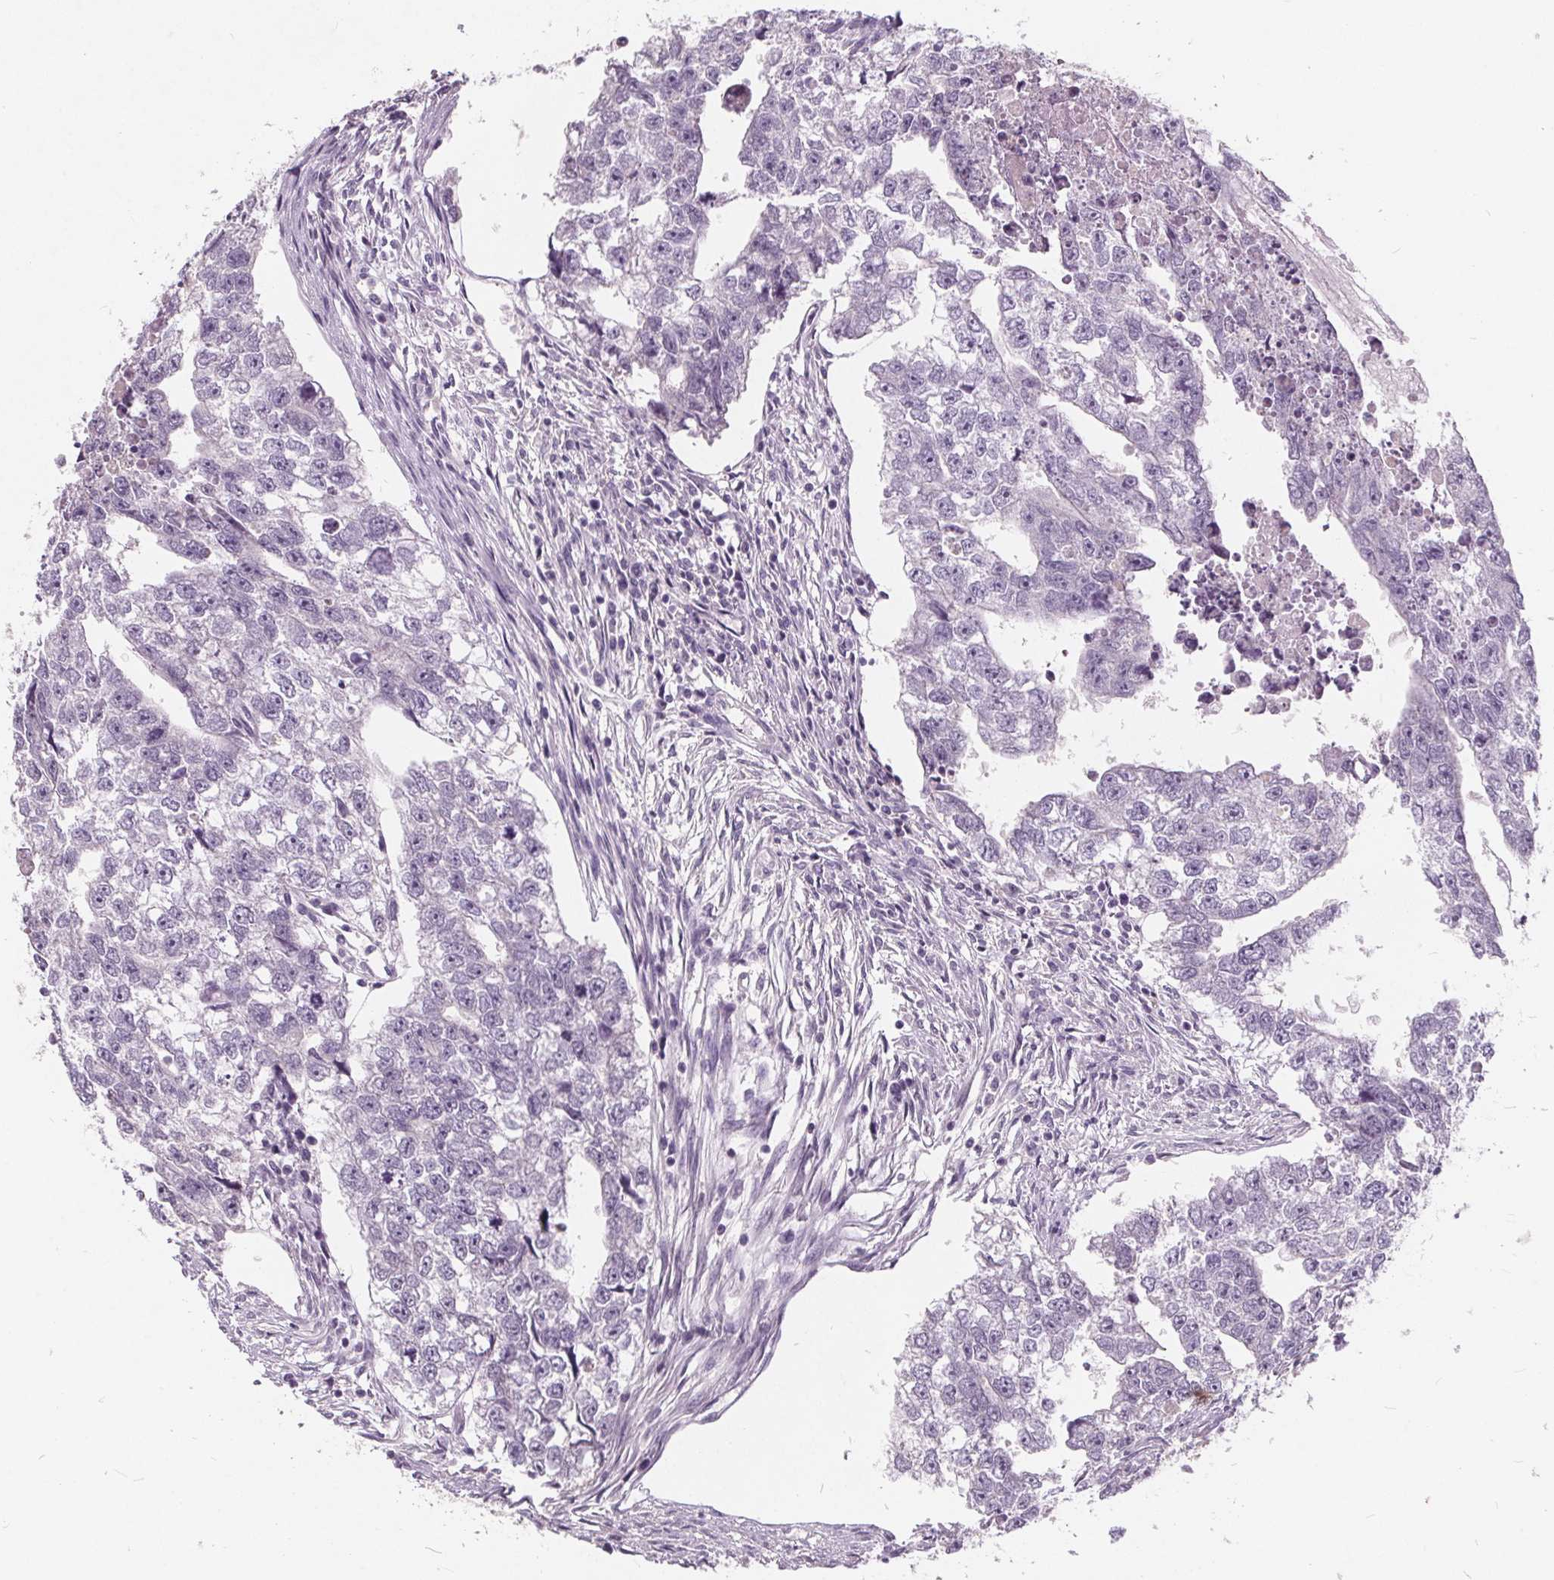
{"staining": {"intensity": "negative", "quantity": "none", "location": "none"}, "tissue": "testis cancer", "cell_type": "Tumor cells", "image_type": "cancer", "snomed": [{"axis": "morphology", "description": "Carcinoma, Embryonal, NOS"}, {"axis": "morphology", "description": "Teratoma, malignant, NOS"}, {"axis": "topography", "description": "Testis"}], "caption": "Immunohistochemistry (IHC) of testis cancer (teratoma (malignant)) exhibits no expression in tumor cells.", "gene": "PLA2G2E", "patient": {"sex": "male", "age": 44}}